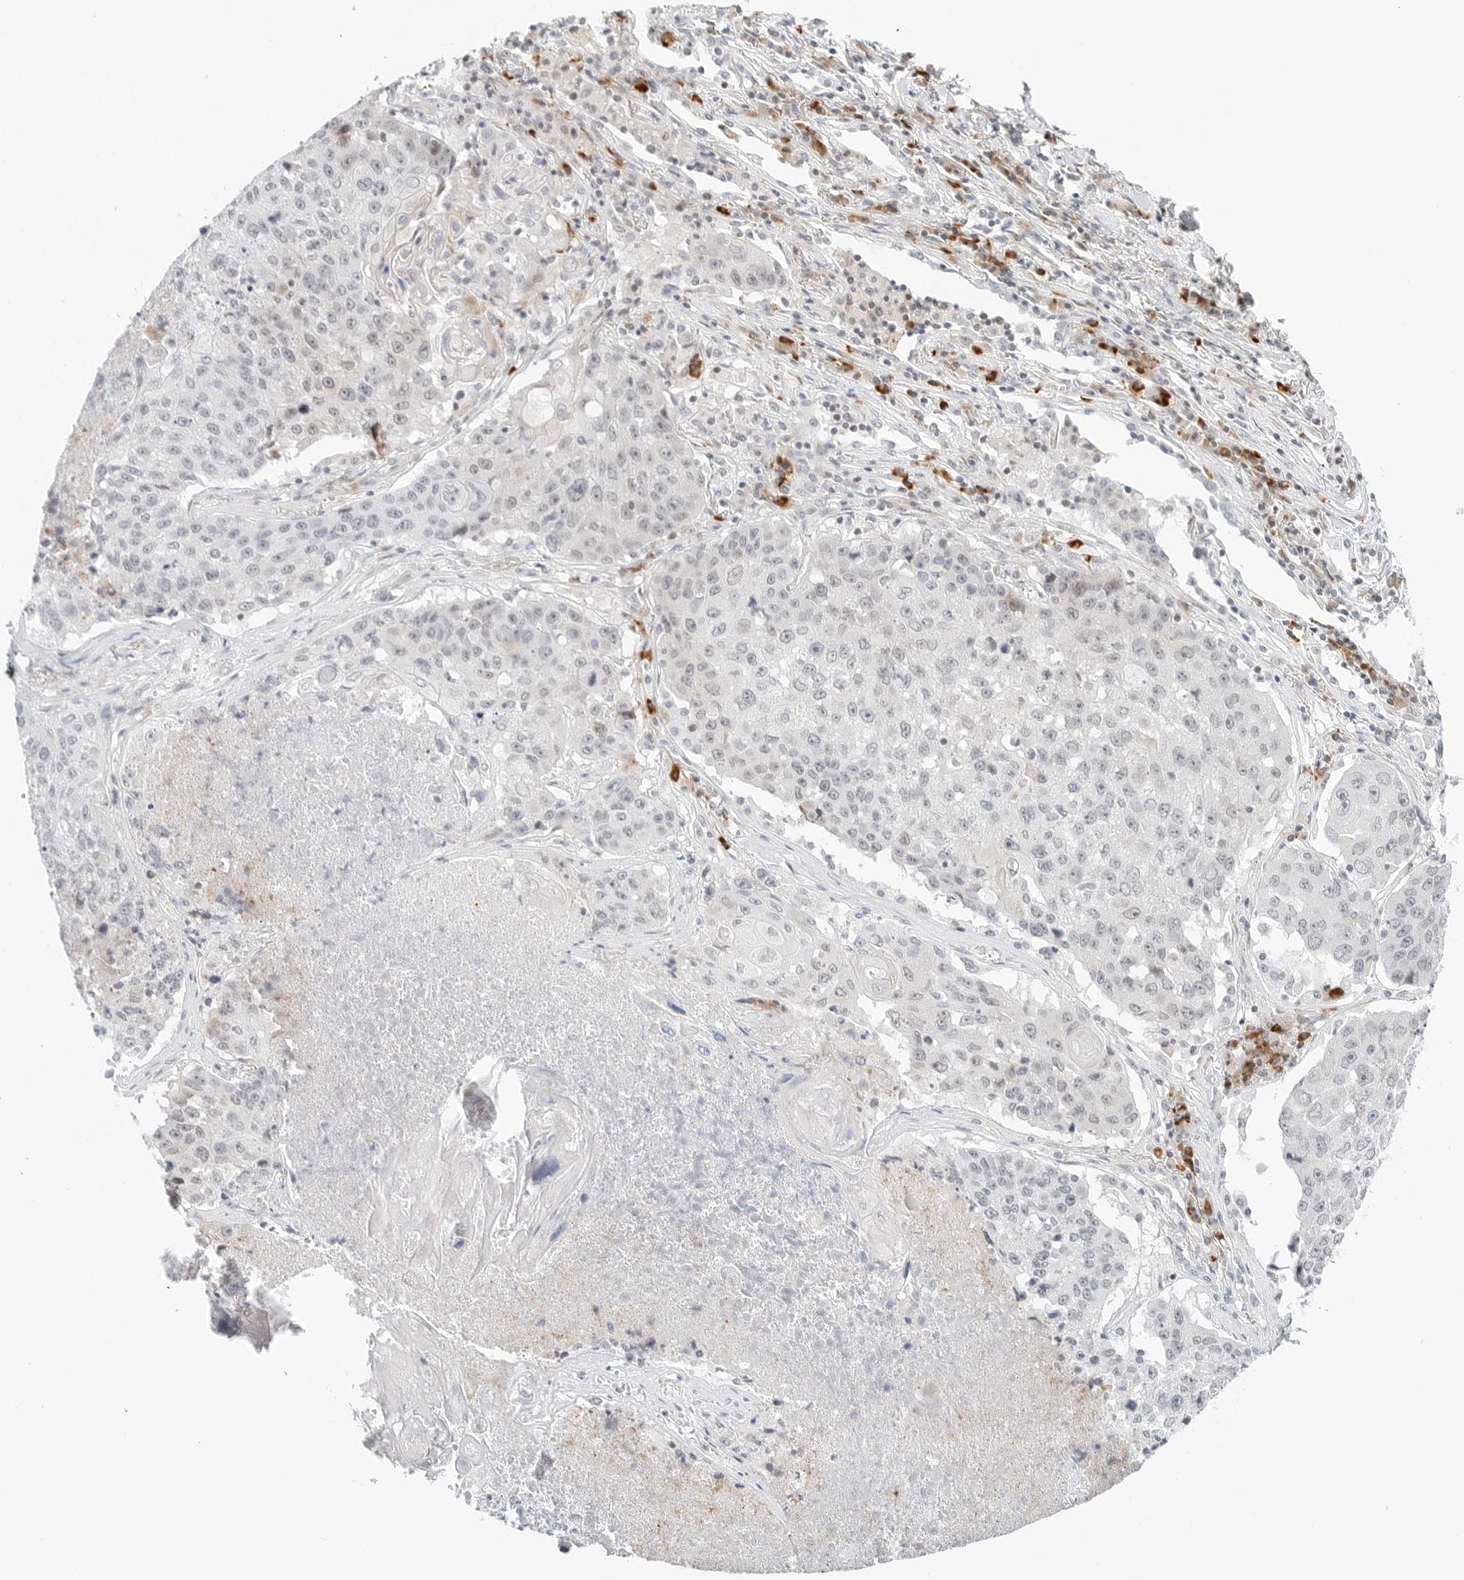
{"staining": {"intensity": "negative", "quantity": "none", "location": "none"}, "tissue": "lung cancer", "cell_type": "Tumor cells", "image_type": "cancer", "snomed": [{"axis": "morphology", "description": "Squamous cell carcinoma, NOS"}, {"axis": "topography", "description": "Lung"}], "caption": "This is an immunohistochemistry photomicrograph of lung cancer (squamous cell carcinoma). There is no staining in tumor cells.", "gene": "PARP10", "patient": {"sex": "male", "age": 61}}